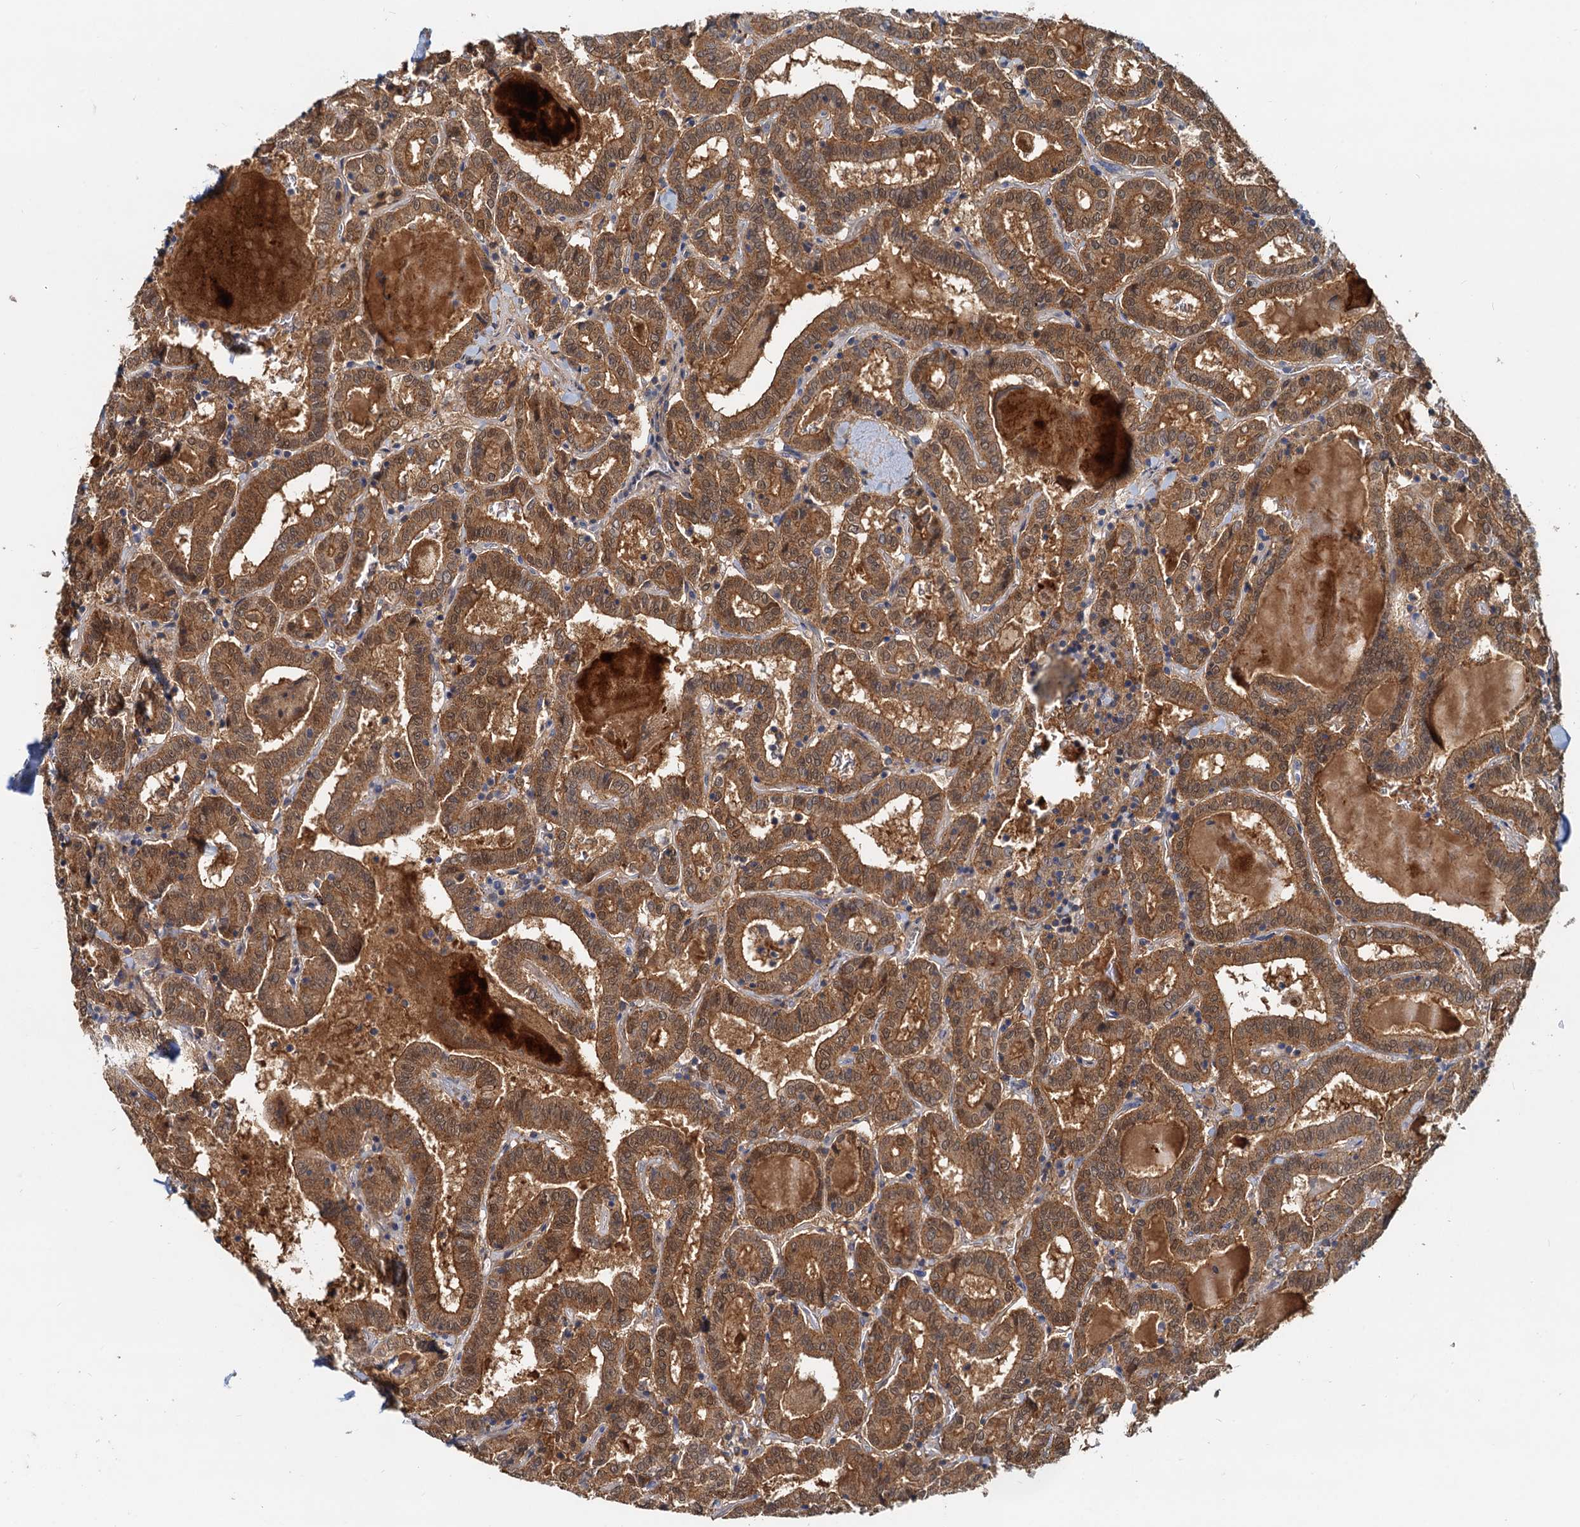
{"staining": {"intensity": "moderate", "quantity": ">75%", "location": "cytoplasmic/membranous"}, "tissue": "thyroid cancer", "cell_type": "Tumor cells", "image_type": "cancer", "snomed": [{"axis": "morphology", "description": "Papillary adenocarcinoma, NOS"}, {"axis": "topography", "description": "Thyroid gland"}], "caption": "Protein staining by IHC reveals moderate cytoplasmic/membranous positivity in about >75% of tumor cells in papillary adenocarcinoma (thyroid).", "gene": "TOLLIP", "patient": {"sex": "female", "age": 72}}